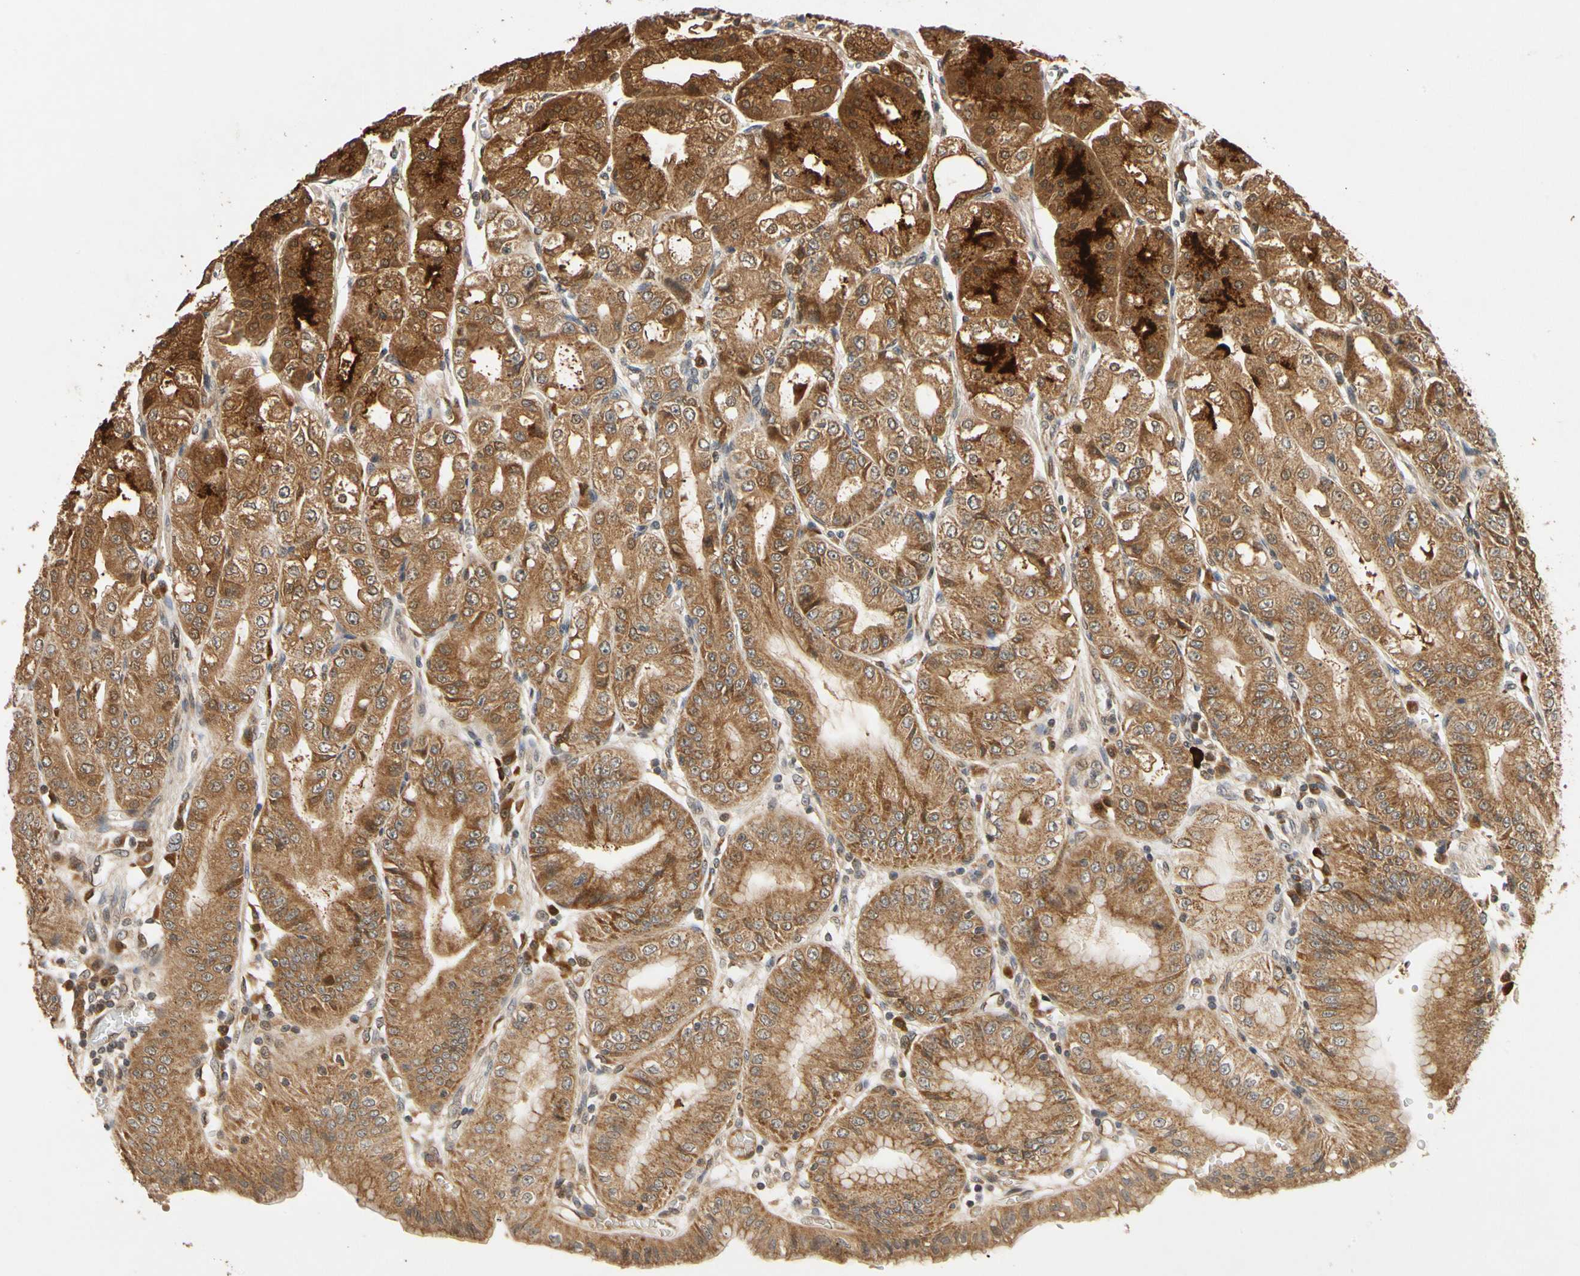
{"staining": {"intensity": "strong", "quantity": ">75%", "location": "cytoplasmic/membranous"}, "tissue": "stomach", "cell_type": "Glandular cells", "image_type": "normal", "snomed": [{"axis": "morphology", "description": "Normal tissue, NOS"}, {"axis": "topography", "description": "Stomach, lower"}], "caption": "A brown stain highlights strong cytoplasmic/membranous positivity of a protein in glandular cells of normal stomach. The protein of interest is shown in brown color, while the nuclei are stained blue.", "gene": "MRPS22", "patient": {"sex": "male", "age": 71}}